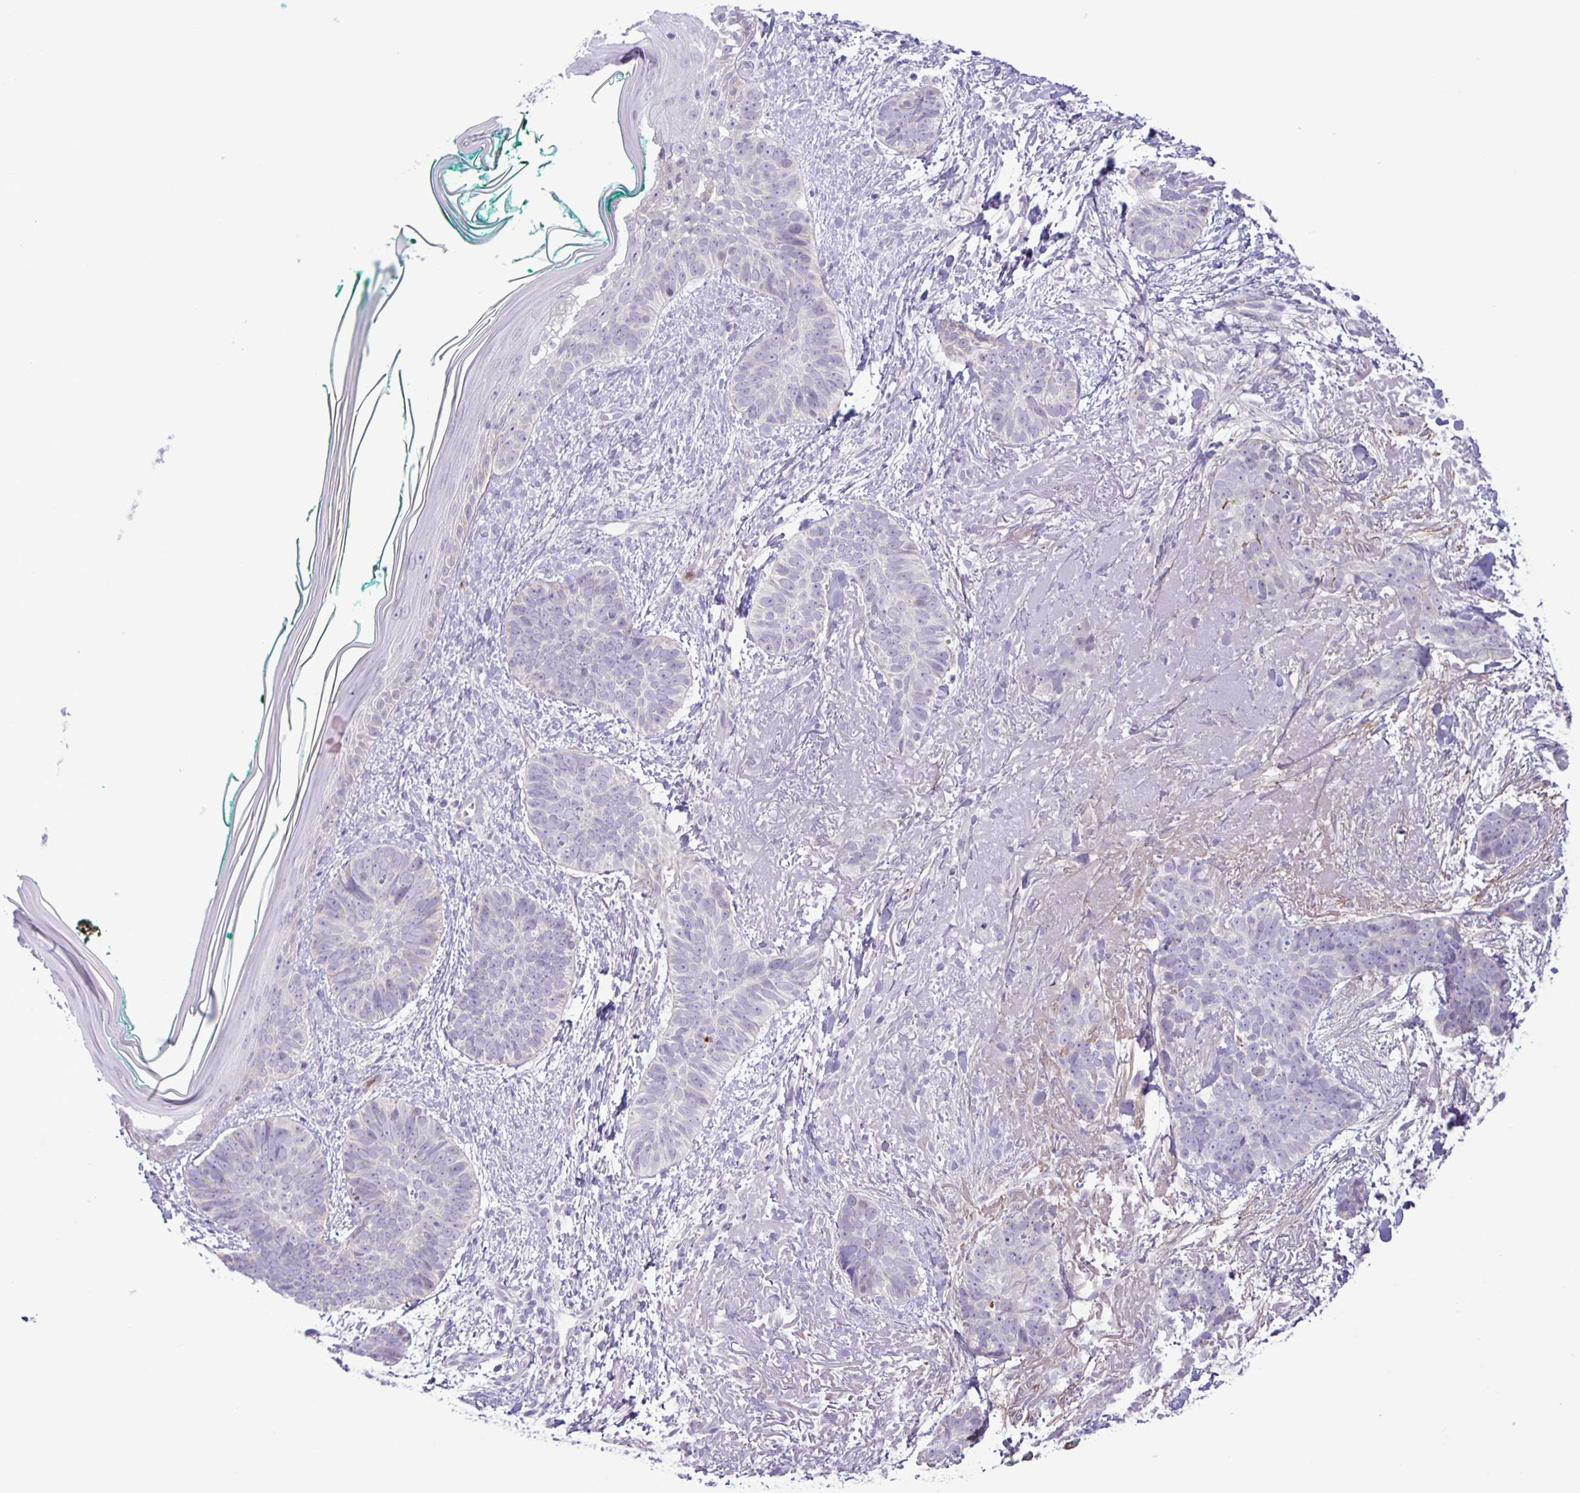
{"staining": {"intensity": "negative", "quantity": "none", "location": "none"}, "tissue": "skin cancer", "cell_type": "Tumor cells", "image_type": "cancer", "snomed": [{"axis": "morphology", "description": "Basal cell carcinoma"}, {"axis": "topography", "description": "Skin"}, {"axis": "topography", "description": "Skin of face"}, {"axis": "topography", "description": "Skin of nose"}], "caption": "The image reveals no staining of tumor cells in skin cancer.", "gene": "ADCK1", "patient": {"sex": "female", "age": 86}}